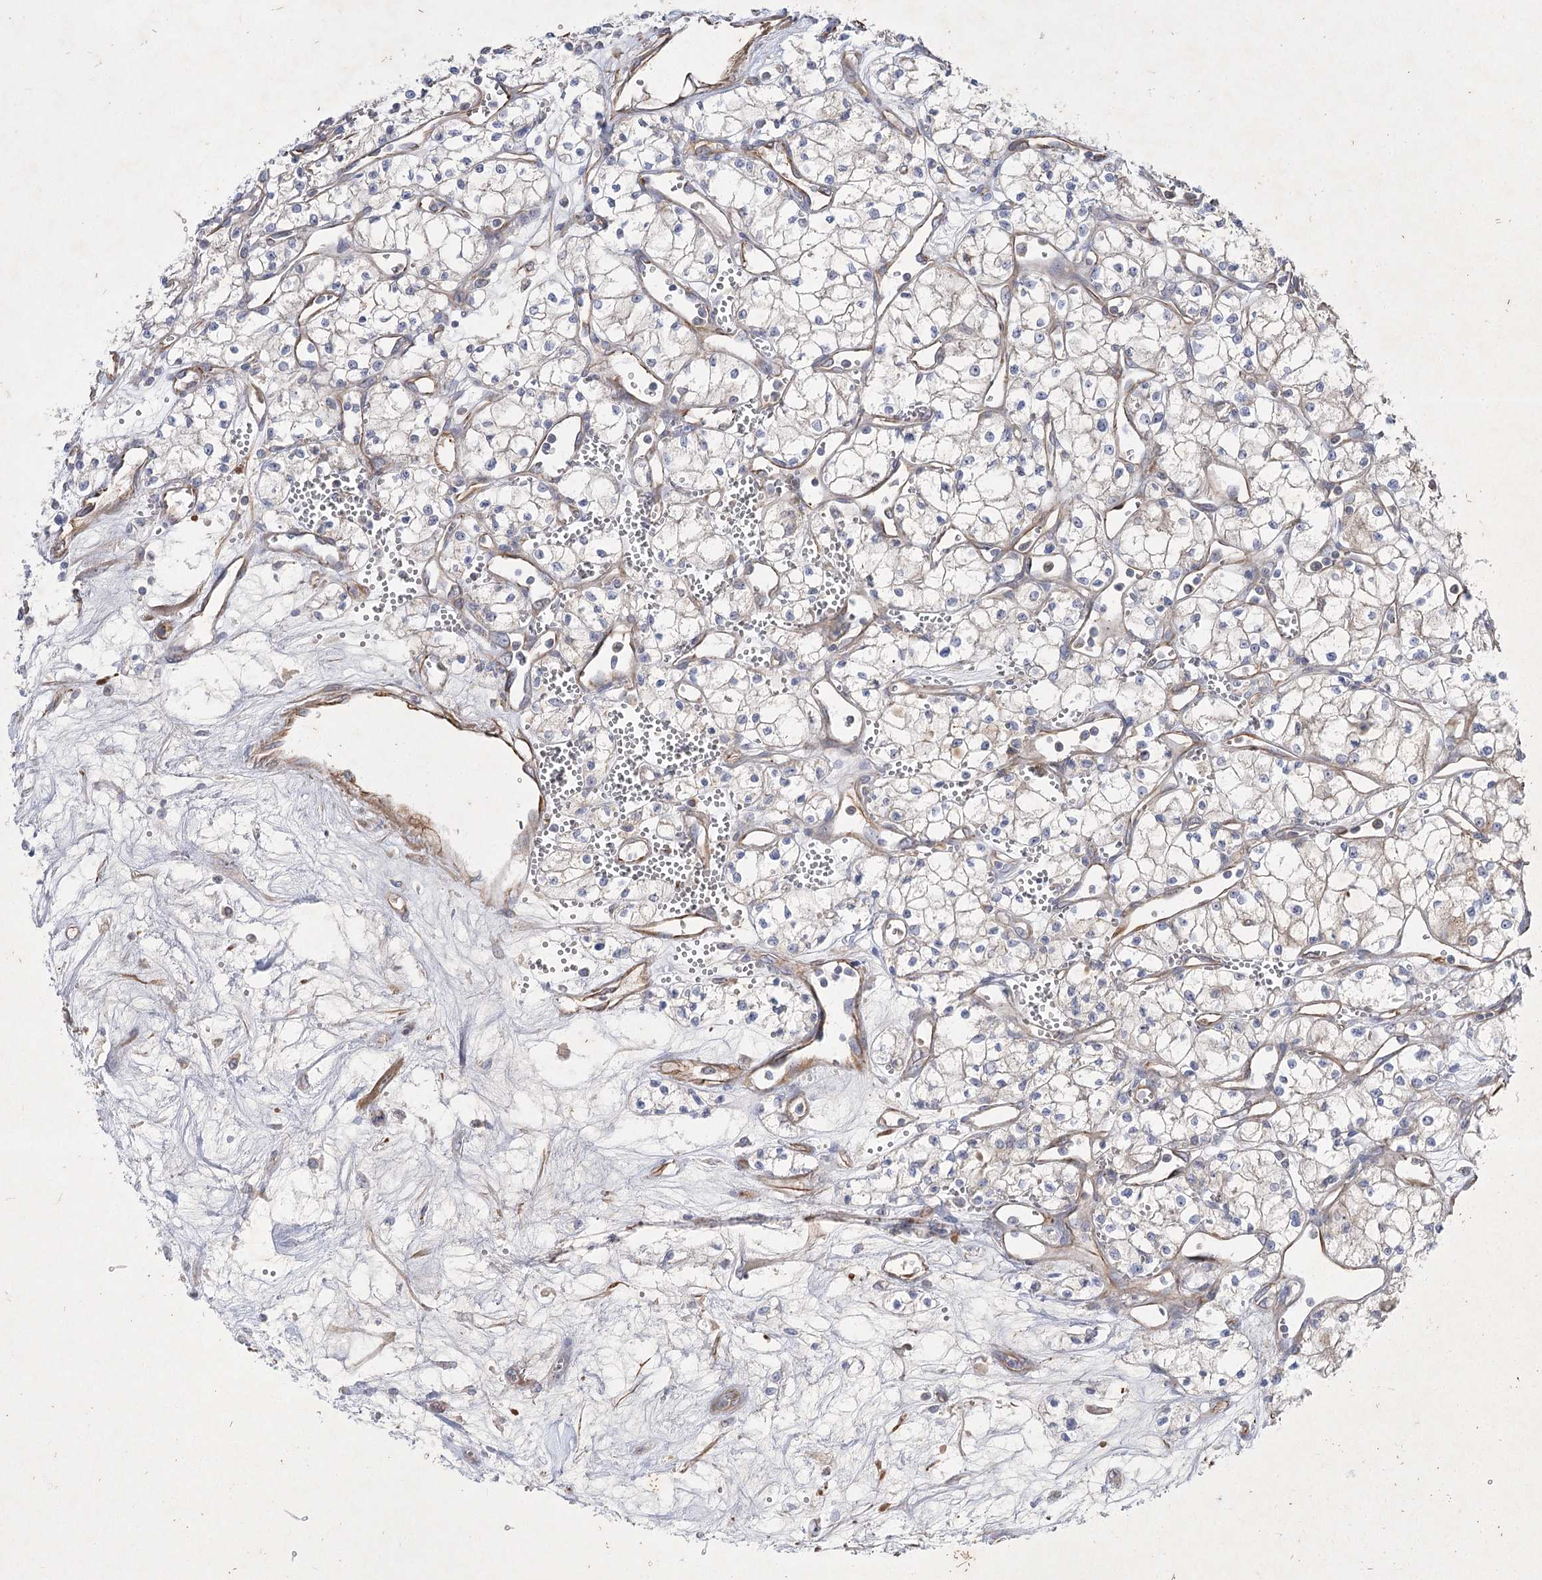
{"staining": {"intensity": "negative", "quantity": "none", "location": "none"}, "tissue": "renal cancer", "cell_type": "Tumor cells", "image_type": "cancer", "snomed": [{"axis": "morphology", "description": "Adenocarcinoma, NOS"}, {"axis": "topography", "description": "Kidney"}], "caption": "DAB (3,3'-diaminobenzidine) immunohistochemical staining of human renal cancer (adenocarcinoma) demonstrates no significant expression in tumor cells.", "gene": "KIAA0825", "patient": {"sex": "male", "age": 59}}